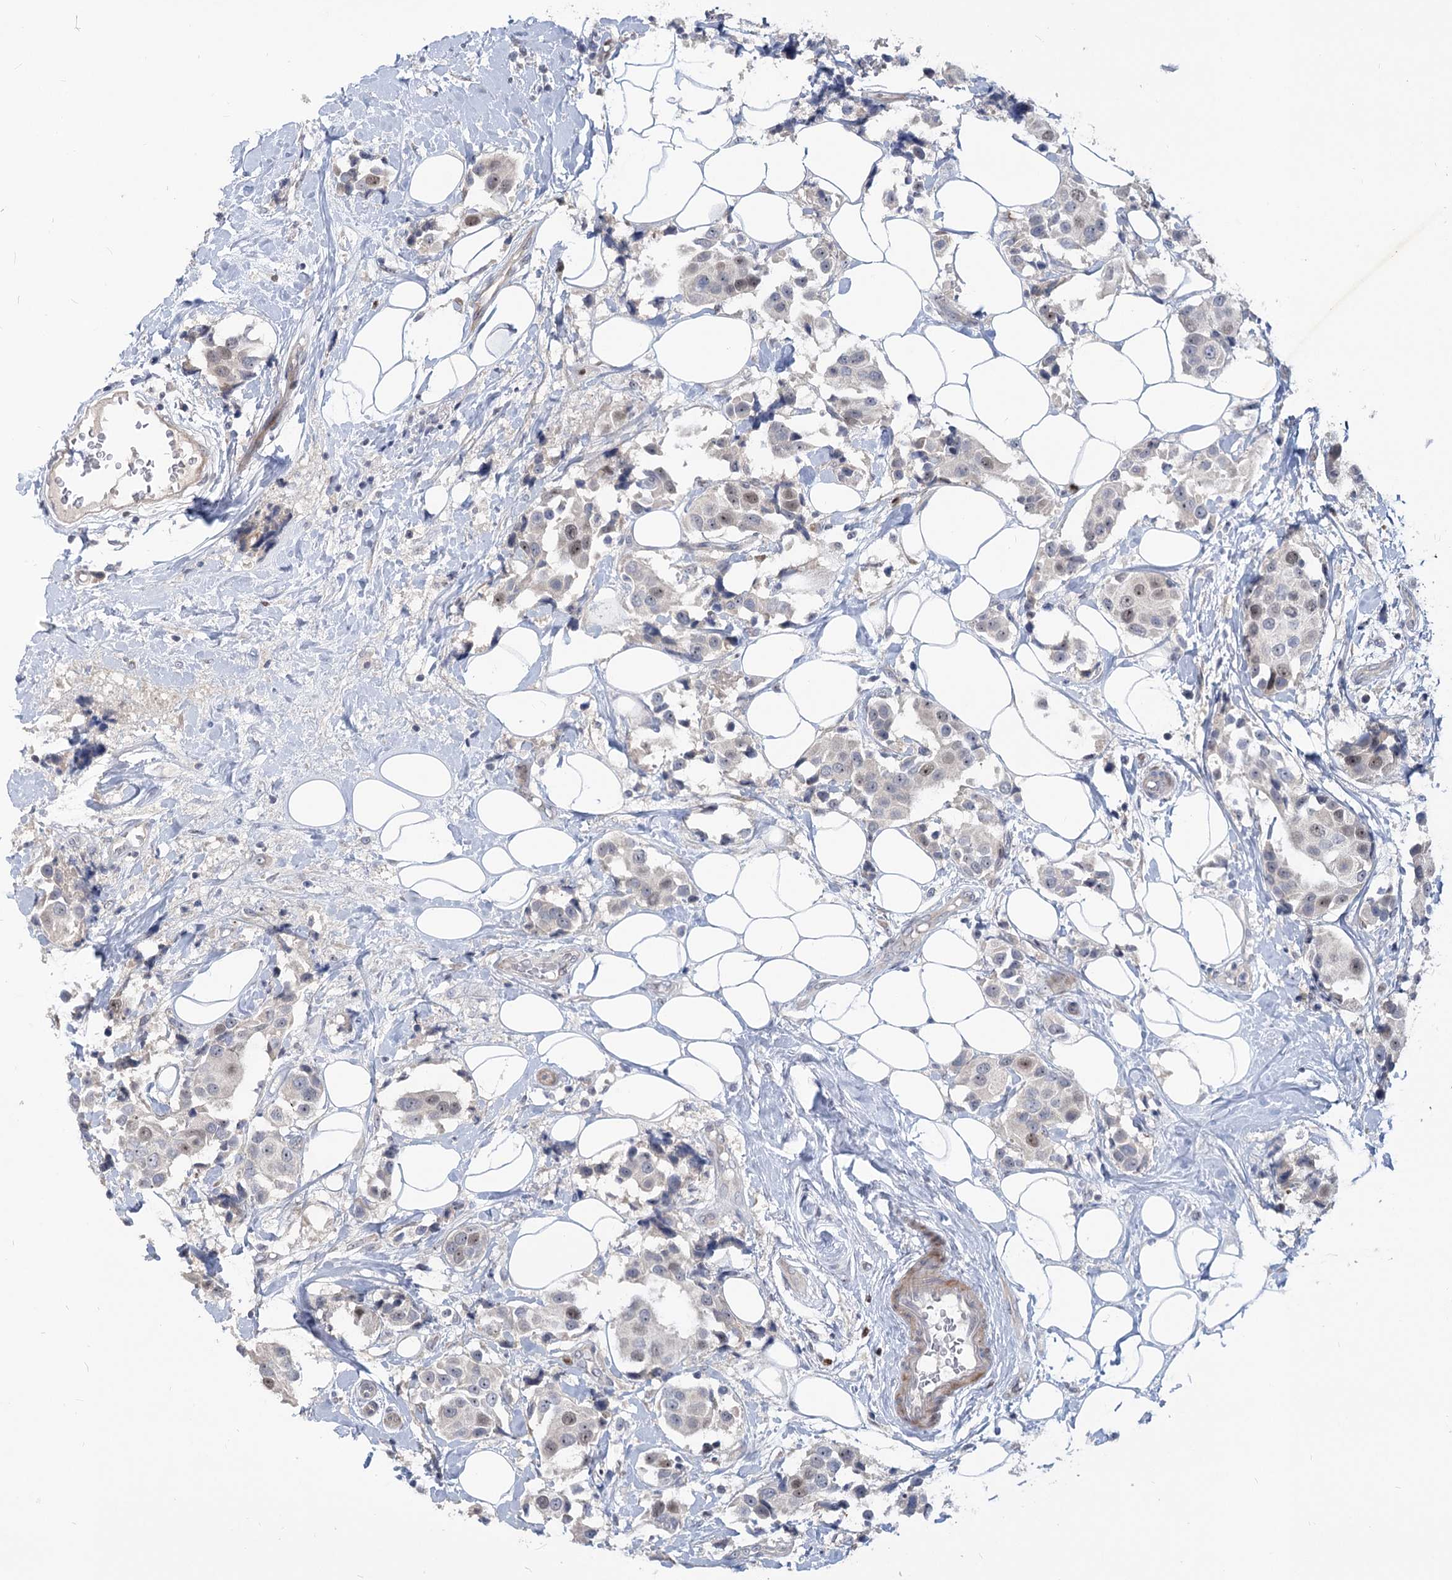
{"staining": {"intensity": "weak", "quantity": "<25%", "location": "nuclear"}, "tissue": "breast cancer", "cell_type": "Tumor cells", "image_type": "cancer", "snomed": [{"axis": "morphology", "description": "Normal tissue, NOS"}, {"axis": "morphology", "description": "Duct carcinoma"}, {"axis": "topography", "description": "Breast"}], "caption": "High power microscopy micrograph of an immunohistochemistry (IHC) micrograph of breast cancer (intraductal carcinoma), revealing no significant positivity in tumor cells.", "gene": "PIK3C2A", "patient": {"sex": "female", "age": 39}}